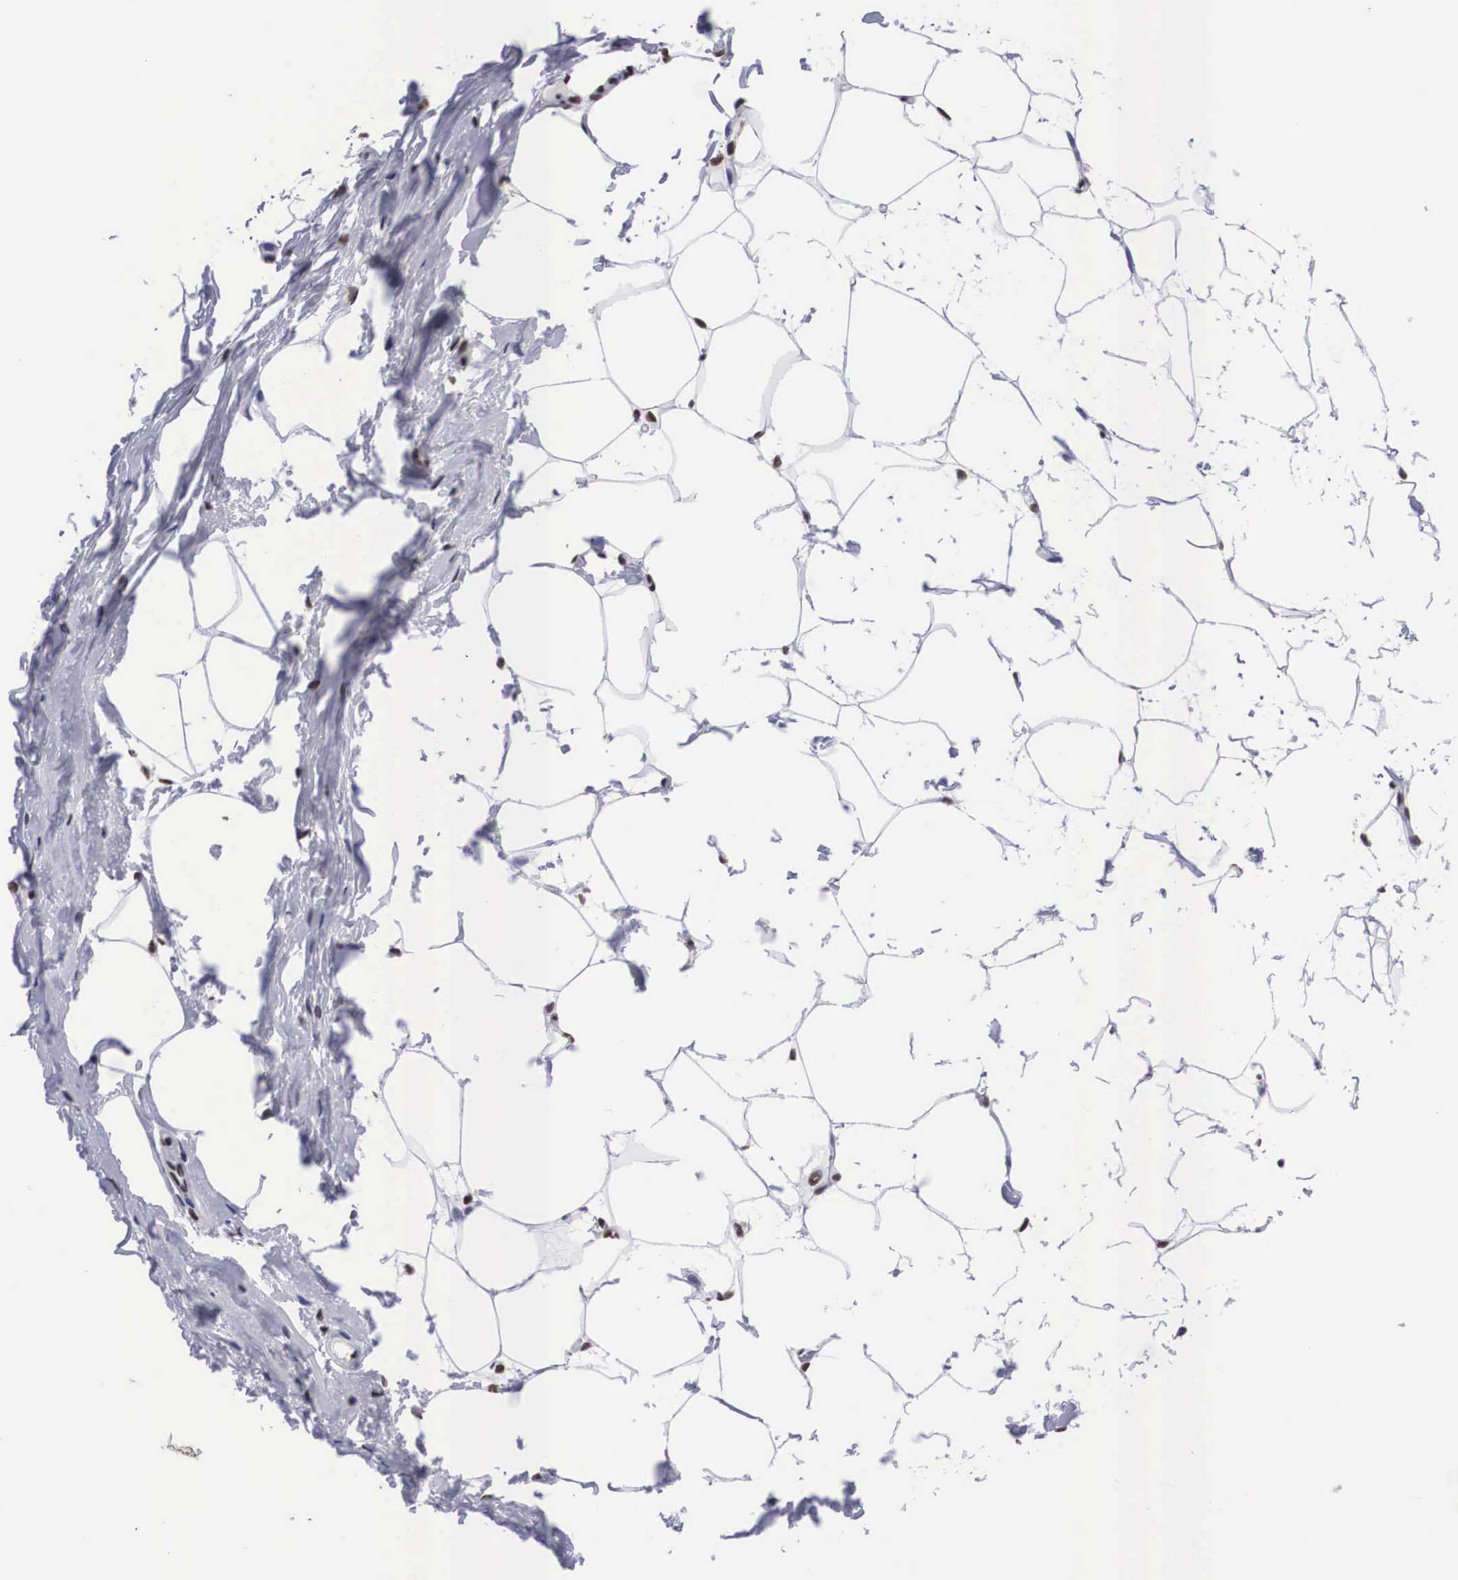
{"staining": {"intensity": "moderate", "quantity": ">75%", "location": "nuclear"}, "tissue": "adipose tissue", "cell_type": "Adipocytes", "image_type": "normal", "snomed": [{"axis": "morphology", "description": "Normal tissue, NOS"}, {"axis": "topography", "description": "Breast"}], "caption": "Adipocytes display medium levels of moderate nuclear expression in approximately >75% of cells in unremarkable adipose tissue. The protein is stained brown, and the nuclei are stained in blue (DAB (3,3'-diaminobenzidine) IHC with brightfield microscopy, high magnification).", "gene": "SF3A1", "patient": {"sex": "female", "age": 45}}